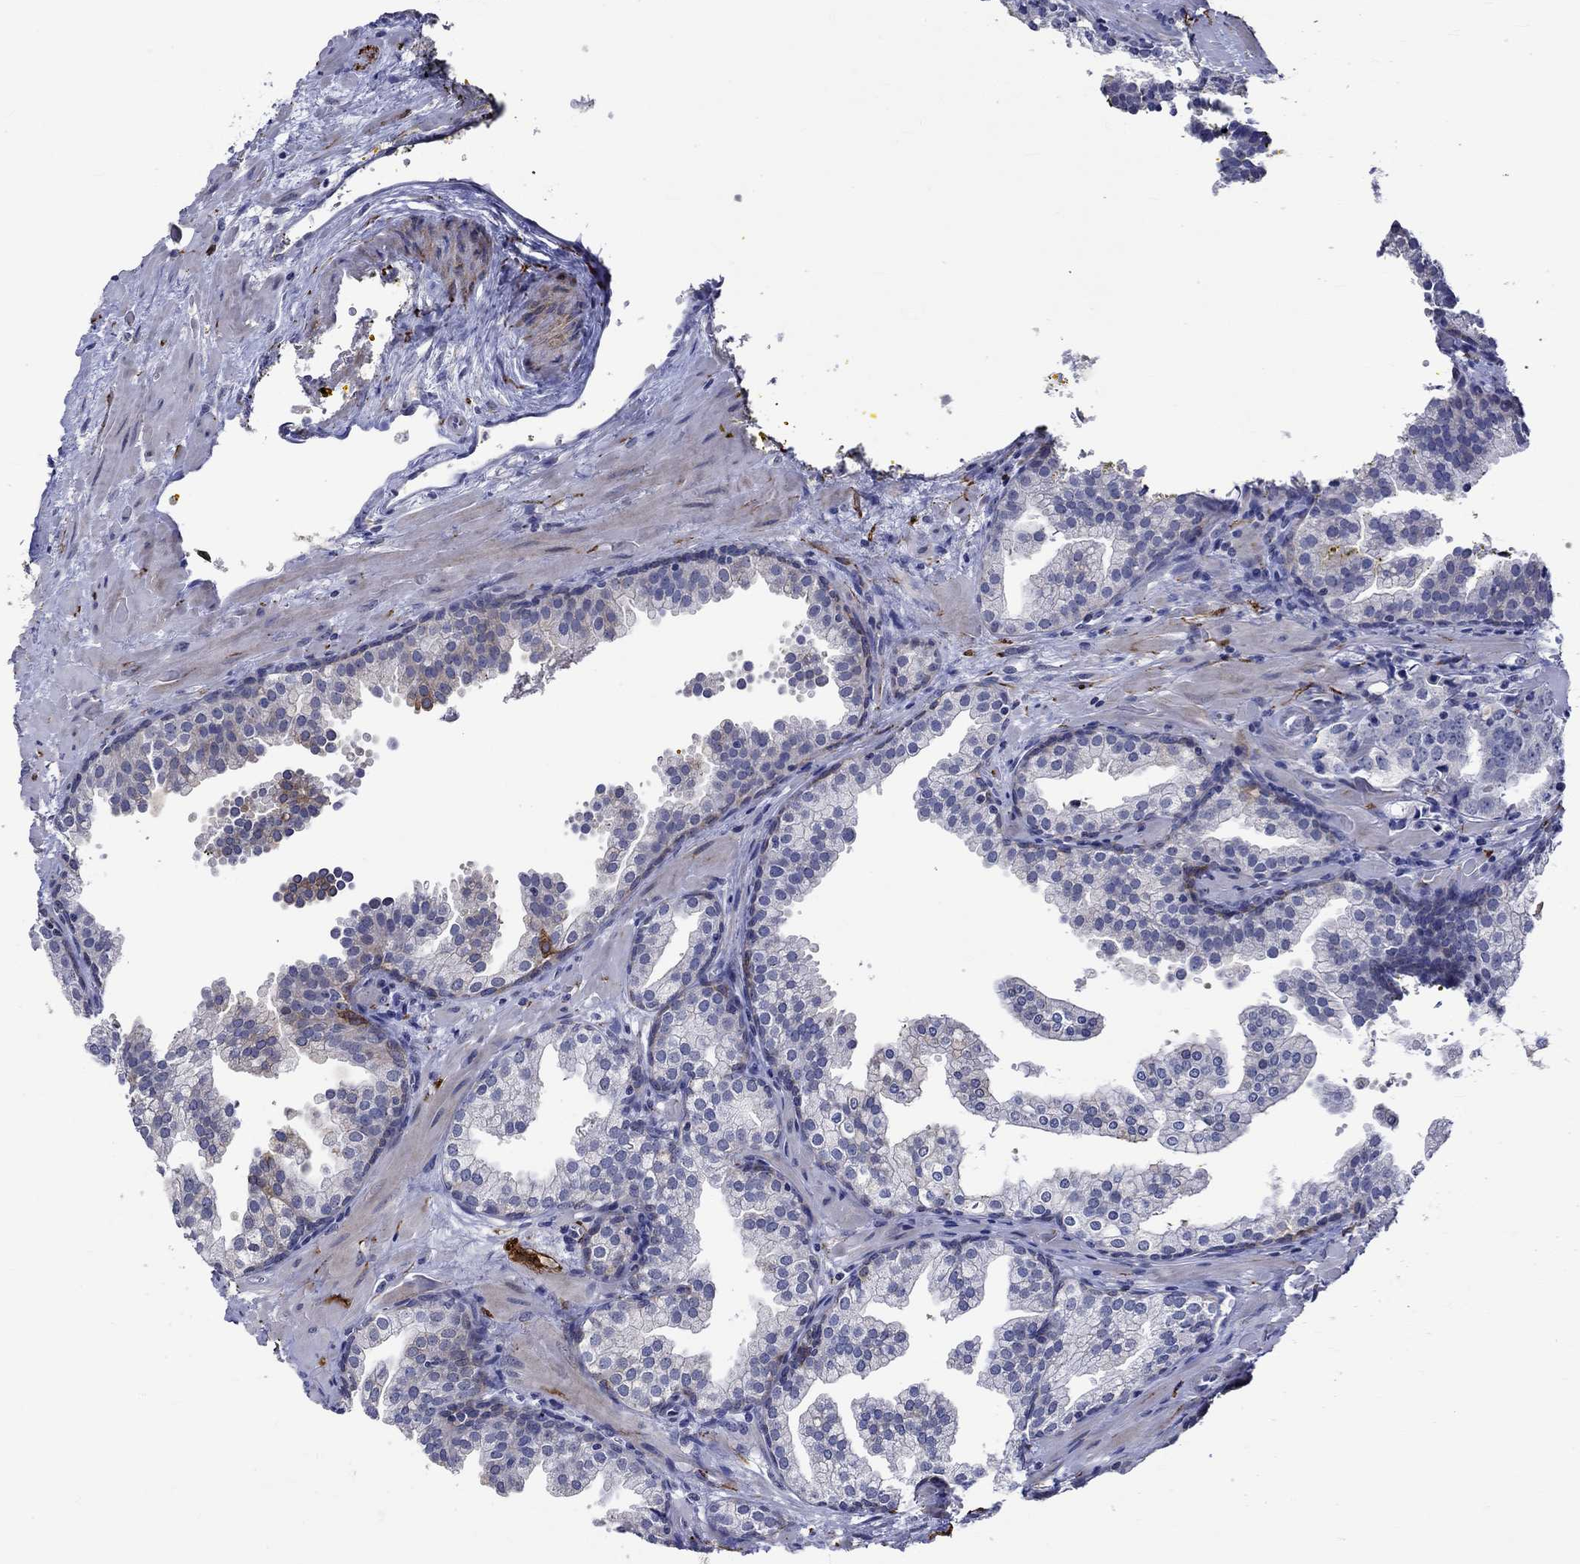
{"staining": {"intensity": "negative", "quantity": "none", "location": "none"}, "tissue": "prostate cancer", "cell_type": "Tumor cells", "image_type": "cancer", "snomed": [{"axis": "morphology", "description": "Adenocarcinoma, NOS"}, {"axis": "topography", "description": "Prostate"}], "caption": "Tumor cells show no significant expression in prostate cancer (adenocarcinoma). Brightfield microscopy of immunohistochemistry (IHC) stained with DAB (brown) and hematoxylin (blue), captured at high magnification.", "gene": "CRYAB", "patient": {"sex": "male", "age": 66}}